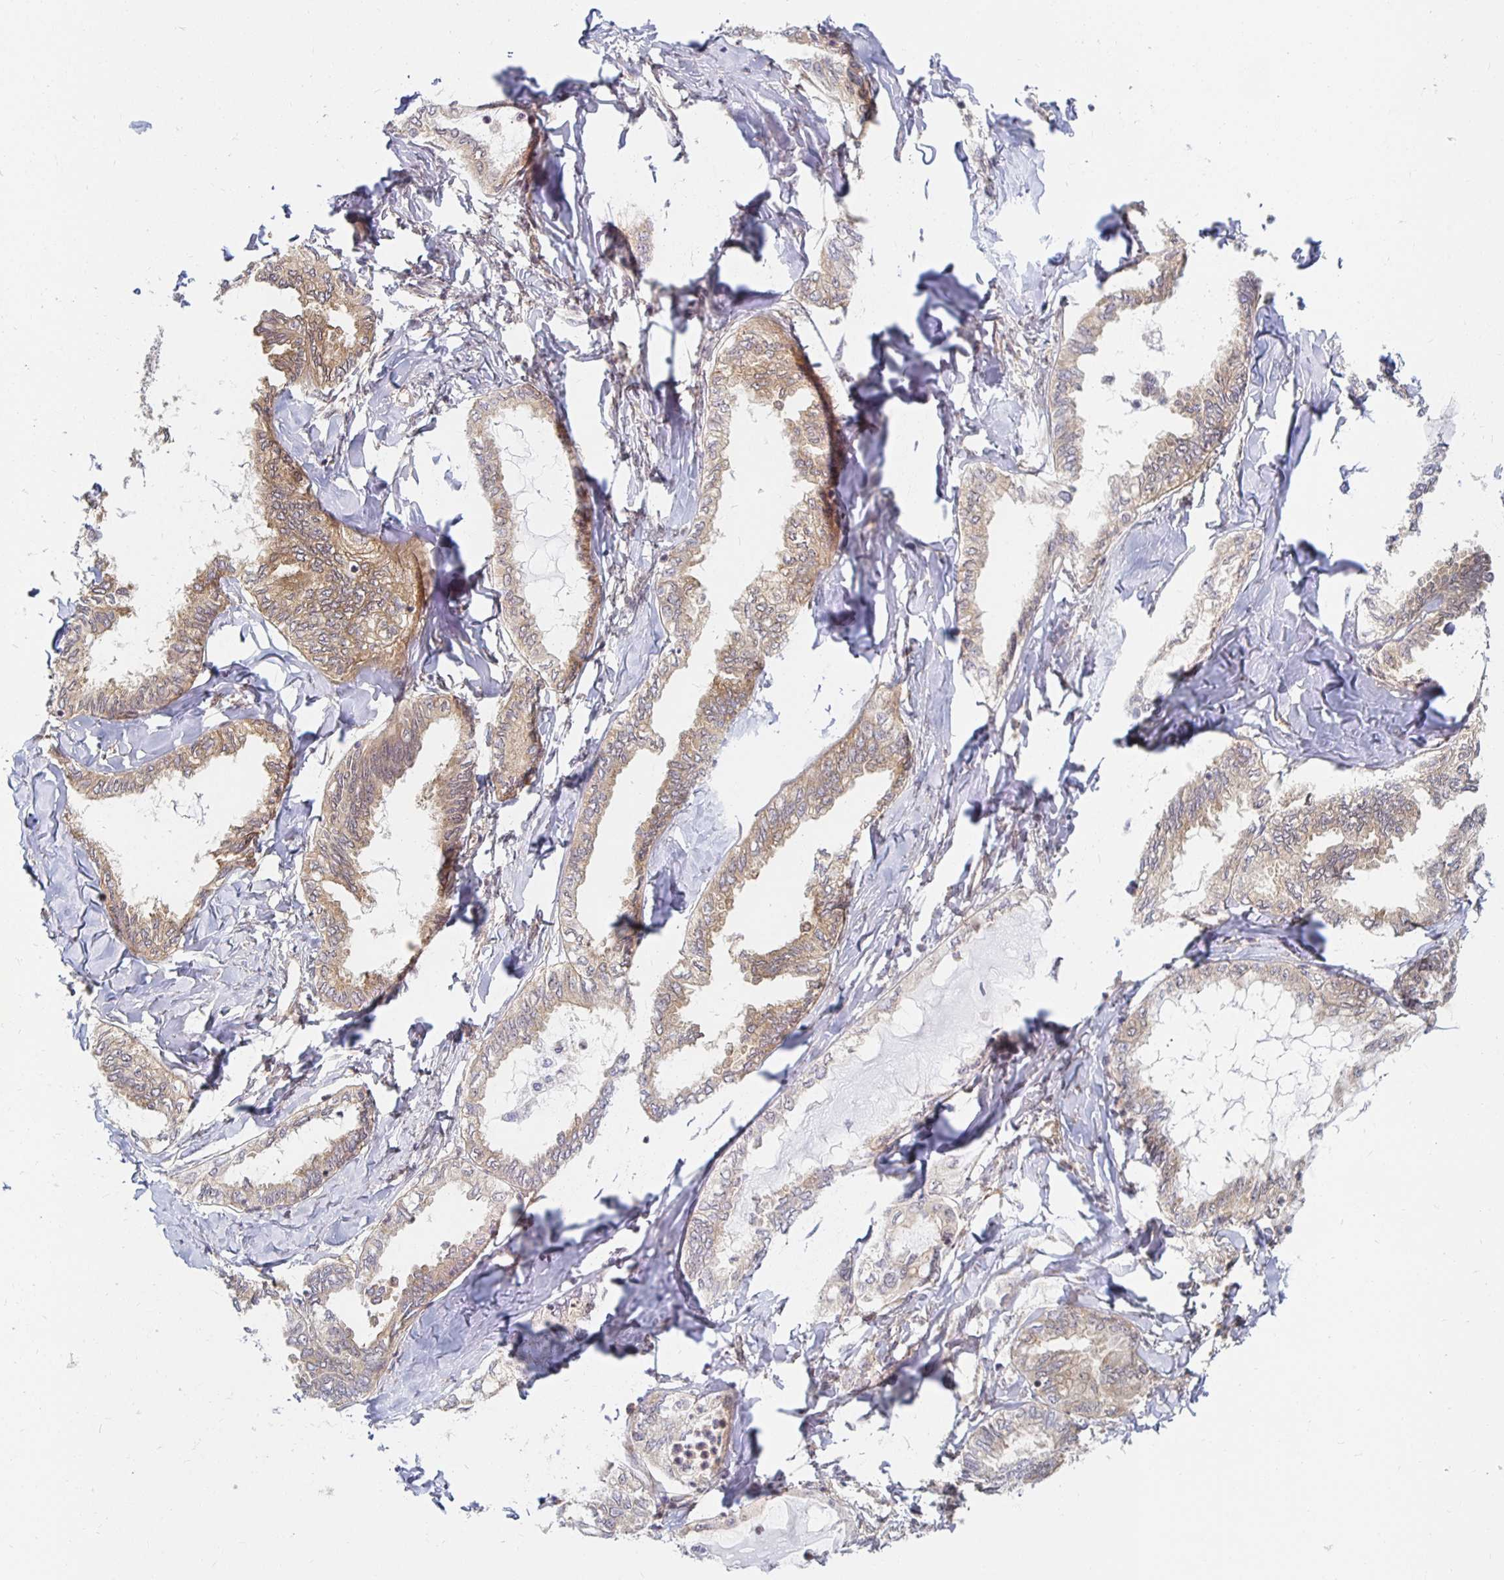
{"staining": {"intensity": "weak", "quantity": ">75%", "location": "cytoplasmic/membranous"}, "tissue": "ovarian cancer", "cell_type": "Tumor cells", "image_type": "cancer", "snomed": [{"axis": "morphology", "description": "Carcinoma, endometroid"}, {"axis": "topography", "description": "Ovary"}], "caption": "Immunohistochemistry (DAB) staining of human endometroid carcinoma (ovarian) exhibits weak cytoplasmic/membranous protein staining in approximately >75% of tumor cells. (DAB = brown stain, brightfield microscopy at high magnification).", "gene": "PDAP1", "patient": {"sex": "female", "age": 70}}